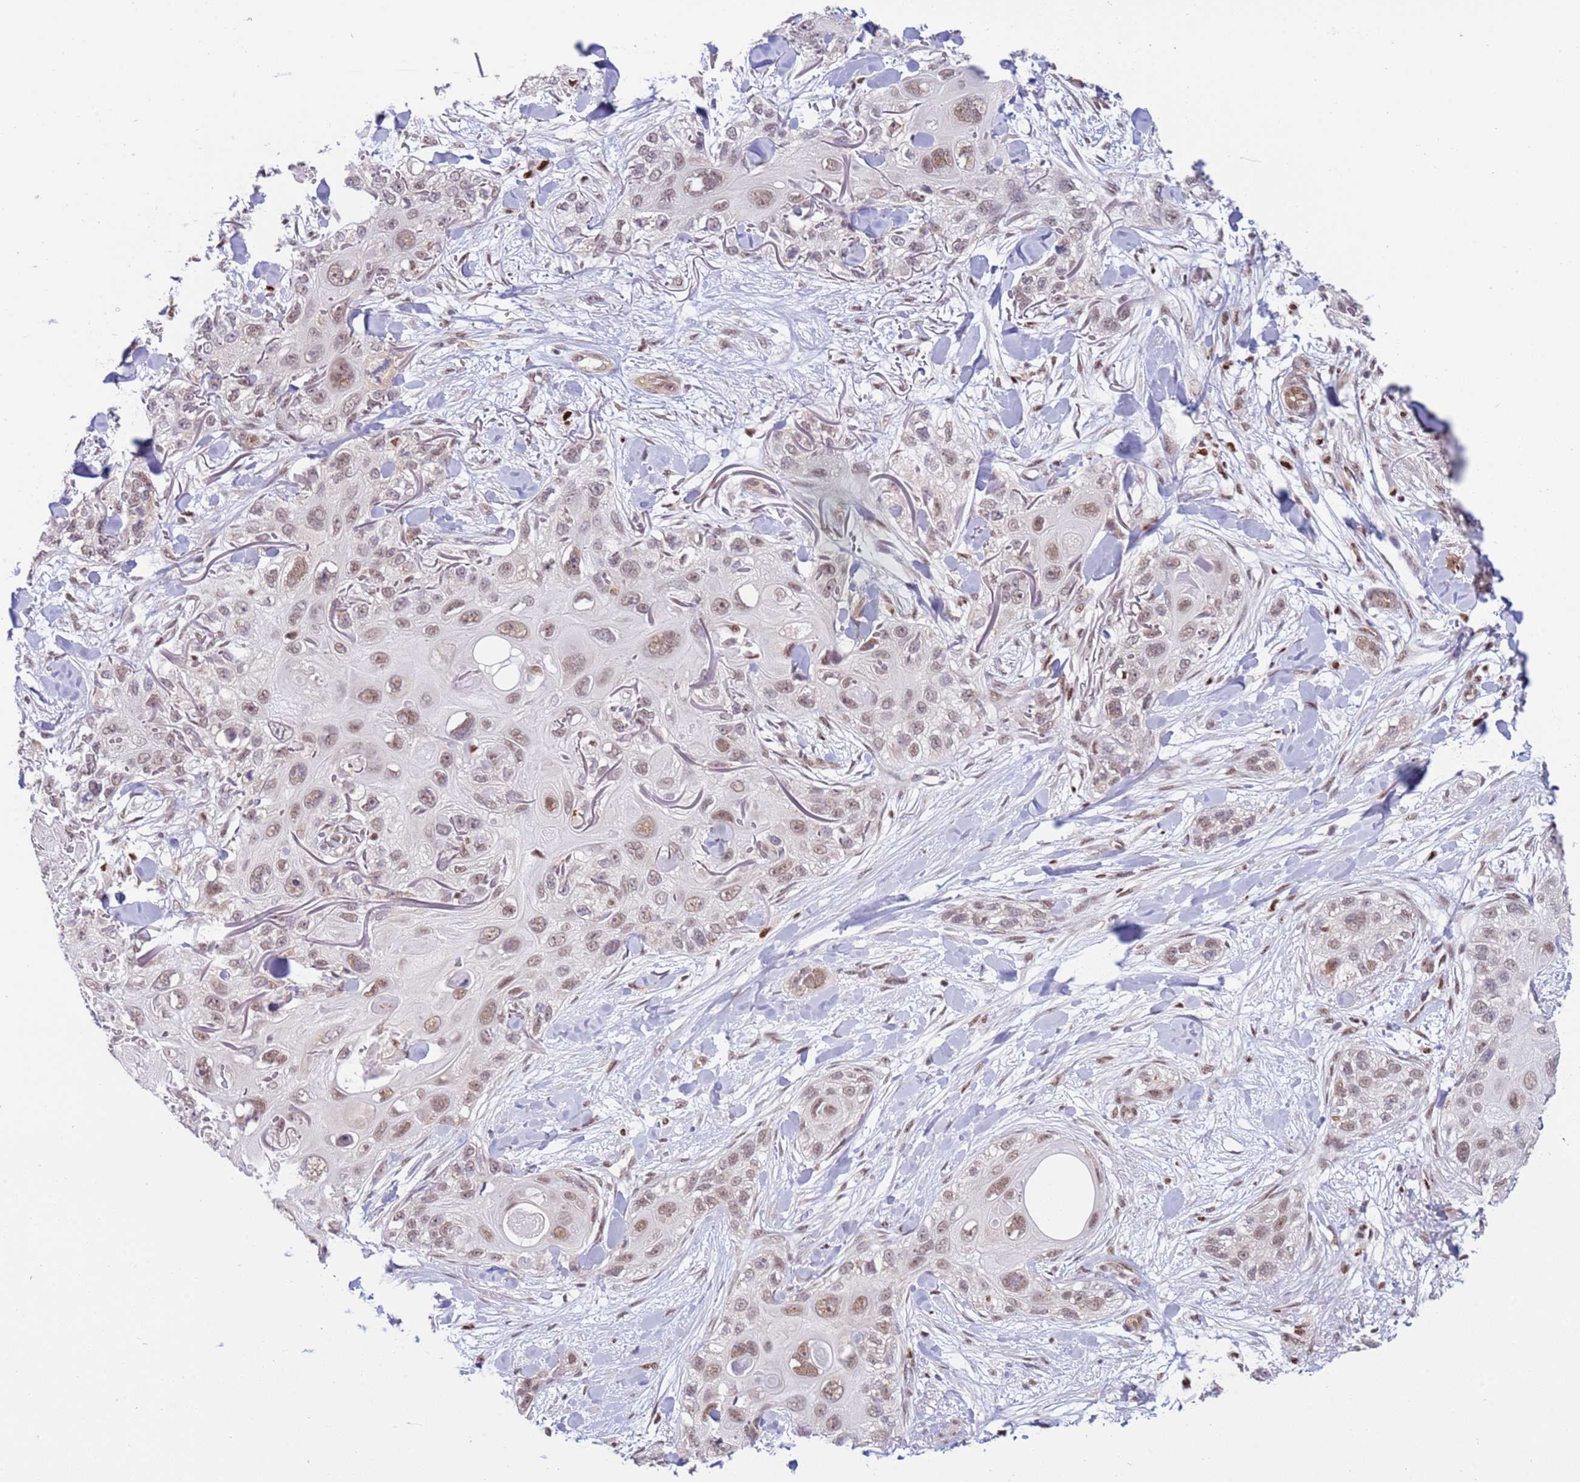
{"staining": {"intensity": "weak", "quantity": "25%-75%", "location": "nuclear"}, "tissue": "skin cancer", "cell_type": "Tumor cells", "image_type": "cancer", "snomed": [{"axis": "morphology", "description": "Normal tissue, NOS"}, {"axis": "morphology", "description": "Squamous cell carcinoma, NOS"}, {"axis": "topography", "description": "Skin"}], "caption": "Tumor cells reveal low levels of weak nuclear staining in approximately 25%-75% of cells in human squamous cell carcinoma (skin).", "gene": "PRPF6", "patient": {"sex": "male", "age": 72}}